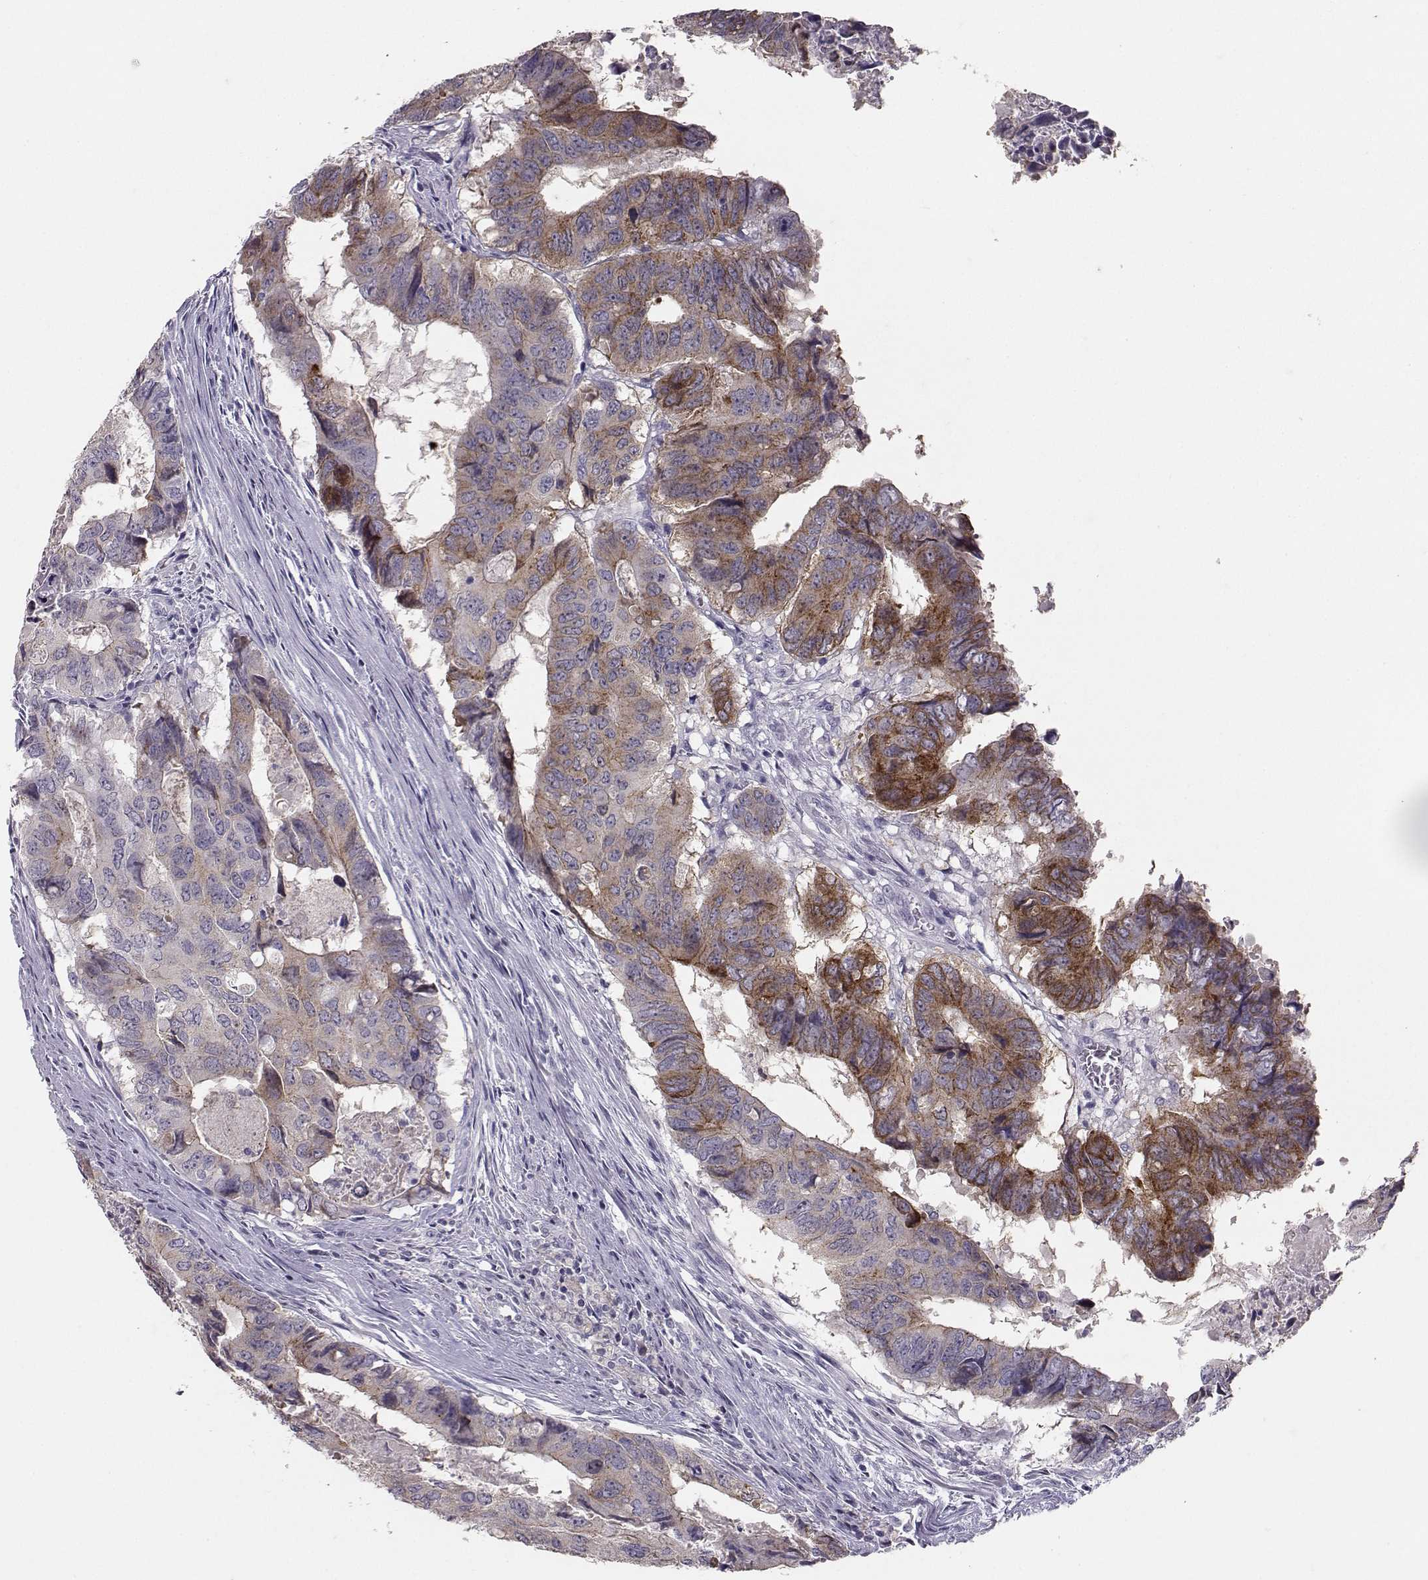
{"staining": {"intensity": "strong", "quantity": "<25%", "location": "cytoplasmic/membranous"}, "tissue": "colorectal cancer", "cell_type": "Tumor cells", "image_type": "cancer", "snomed": [{"axis": "morphology", "description": "Adenocarcinoma, NOS"}, {"axis": "topography", "description": "Colon"}], "caption": "Immunohistochemical staining of human colorectal cancer (adenocarcinoma) reveals strong cytoplasmic/membranous protein expression in approximately <25% of tumor cells. The protein of interest is stained brown, and the nuclei are stained in blue (DAB (3,3'-diaminobenzidine) IHC with brightfield microscopy, high magnification).", "gene": "PKP2", "patient": {"sex": "male", "age": 79}}